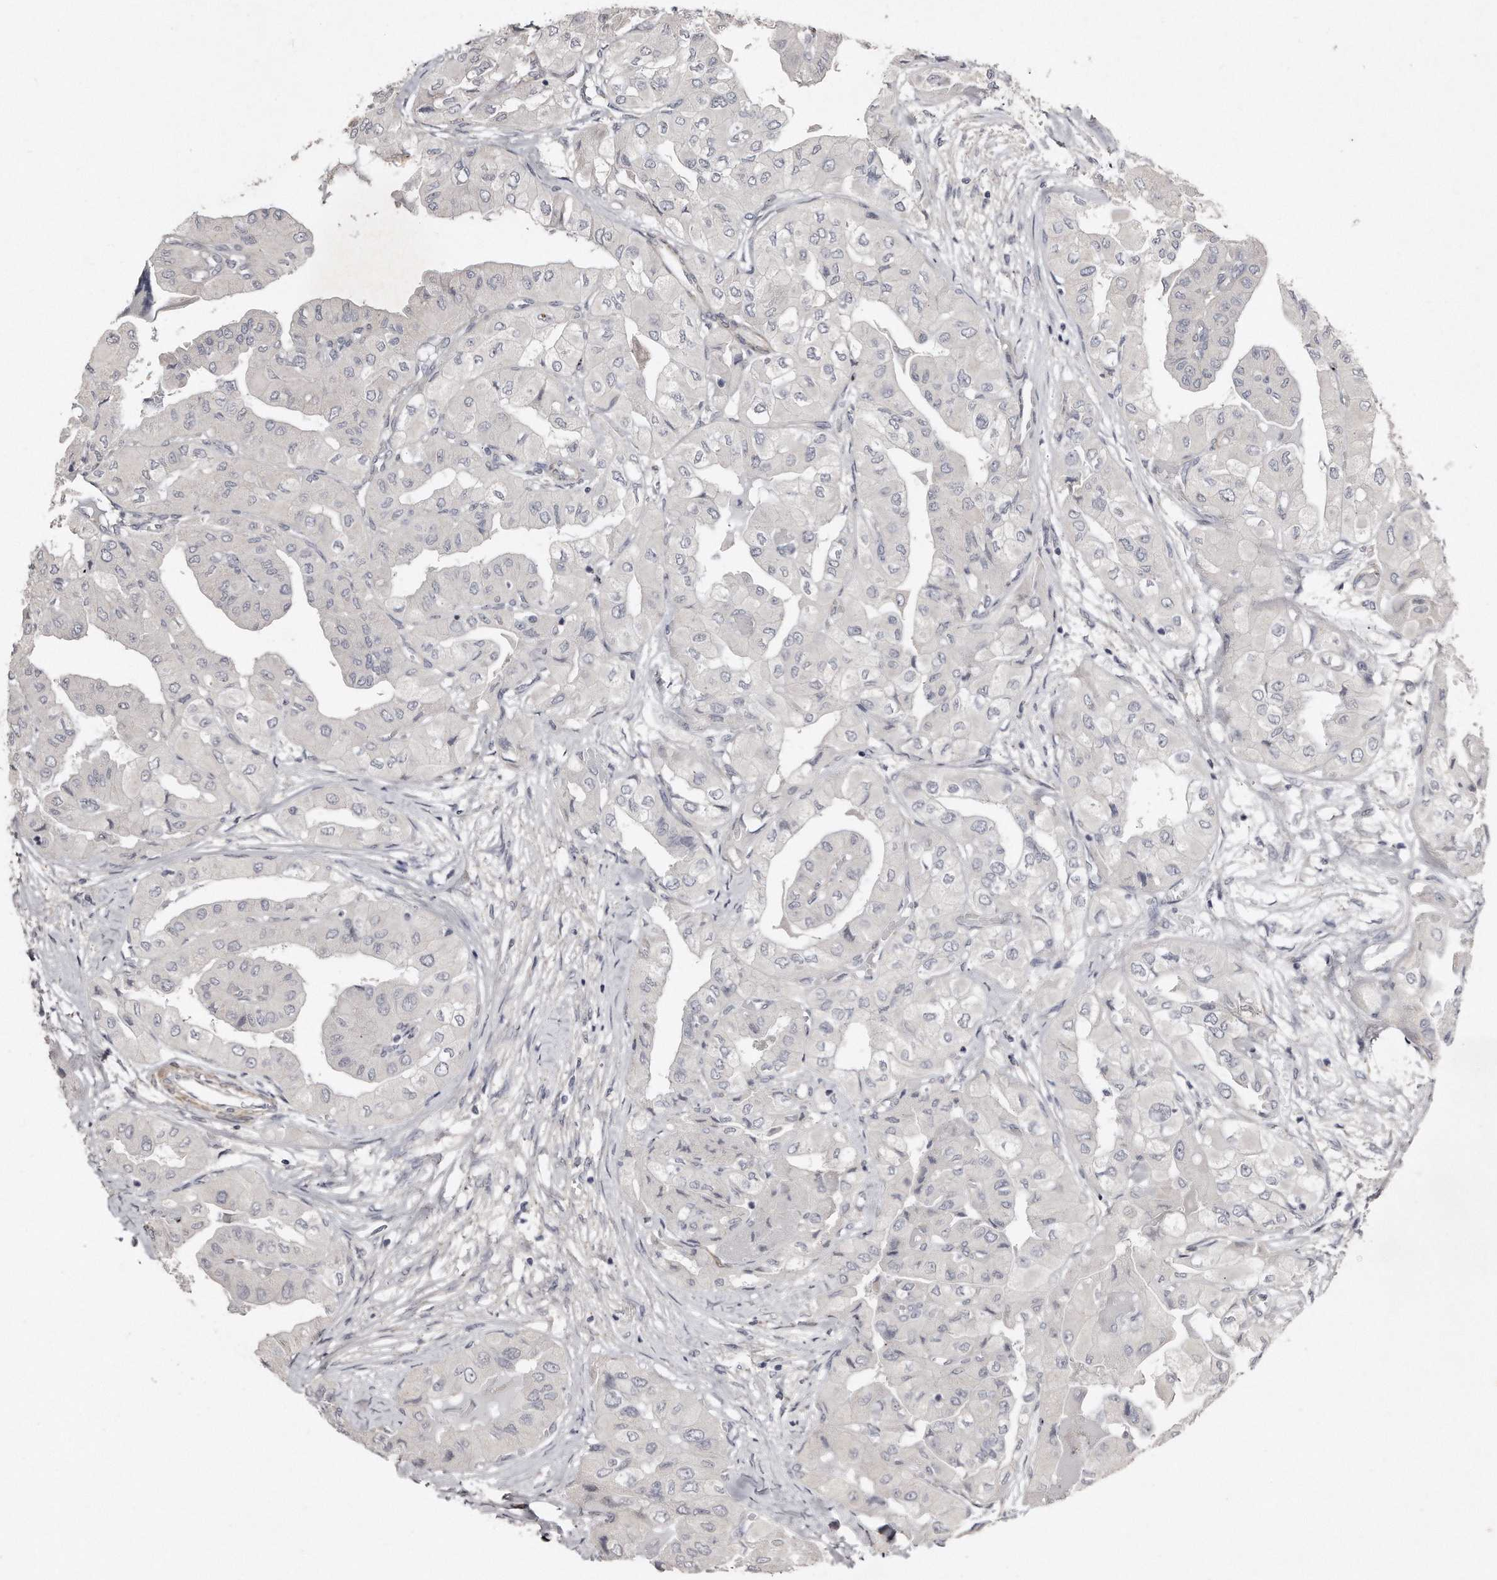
{"staining": {"intensity": "negative", "quantity": "none", "location": "none"}, "tissue": "thyroid cancer", "cell_type": "Tumor cells", "image_type": "cancer", "snomed": [{"axis": "morphology", "description": "Papillary adenocarcinoma, NOS"}, {"axis": "topography", "description": "Thyroid gland"}], "caption": "Protein analysis of thyroid cancer exhibits no significant expression in tumor cells. (Stains: DAB (3,3'-diaminobenzidine) immunohistochemistry with hematoxylin counter stain, Microscopy: brightfield microscopy at high magnification).", "gene": "LMOD1", "patient": {"sex": "female", "age": 59}}